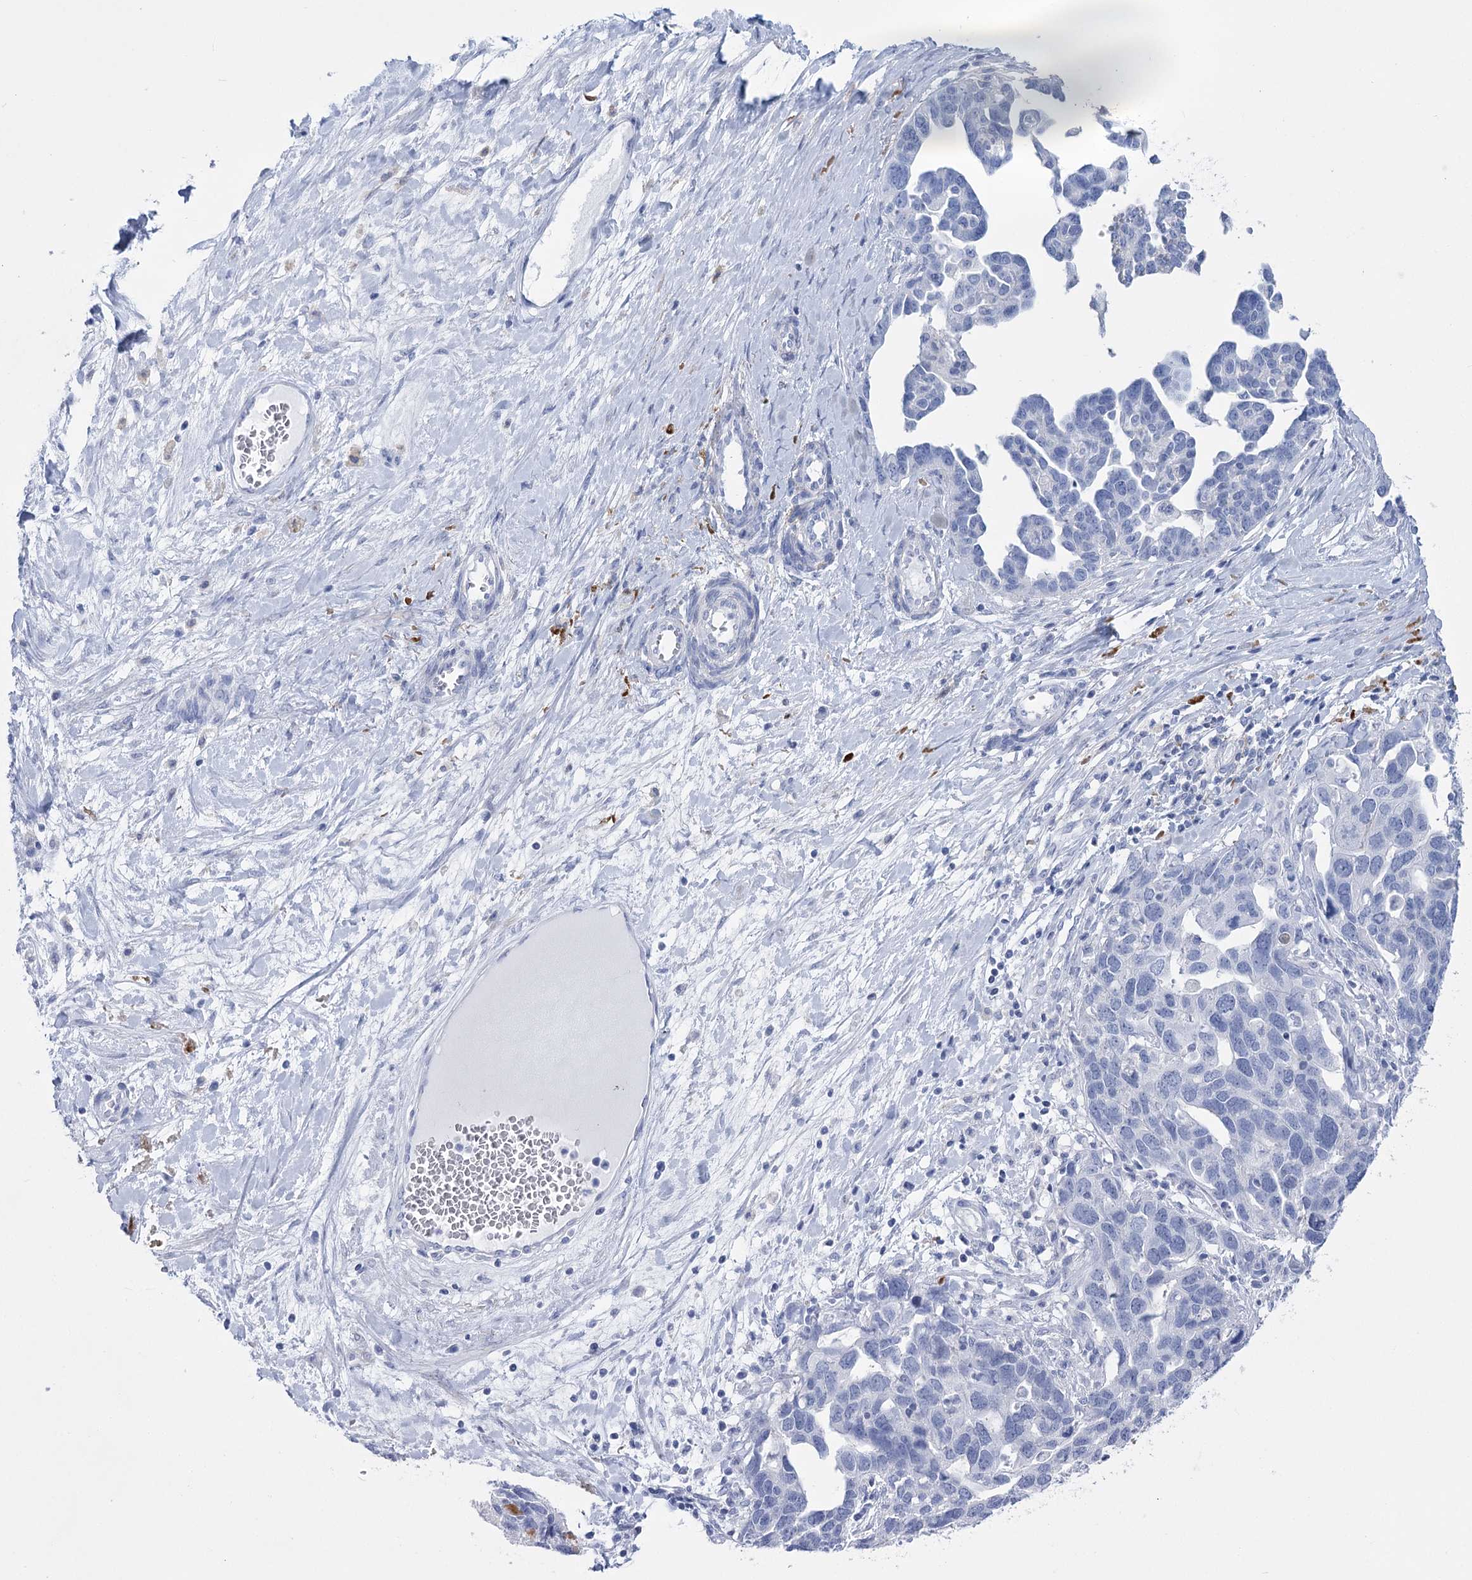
{"staining": {"intensity": "negative", "quantity": "none", "location": "none"}, "tissue": "ovarian cancer", "cell_type": "Tumor cells", "image_type": "cancer", "snomed": [{"axis": "morphology", "description": "Cystadenocarcinoma, serous, NOS"}, {"axis": "topography", "description": "Ovary"}], "caption": "IHC image of ovarian serous cystadenocarcinoma stained for a protein (brown), which displays no expression in tumor cells. (DAB (3,3'-diaminobenzidine) immunohistochemistry (IHC) visualized using brightfield microscopy, high magnification).", "gene": "PCDHA1", "patient": {"sex": "female", "age": 54}}